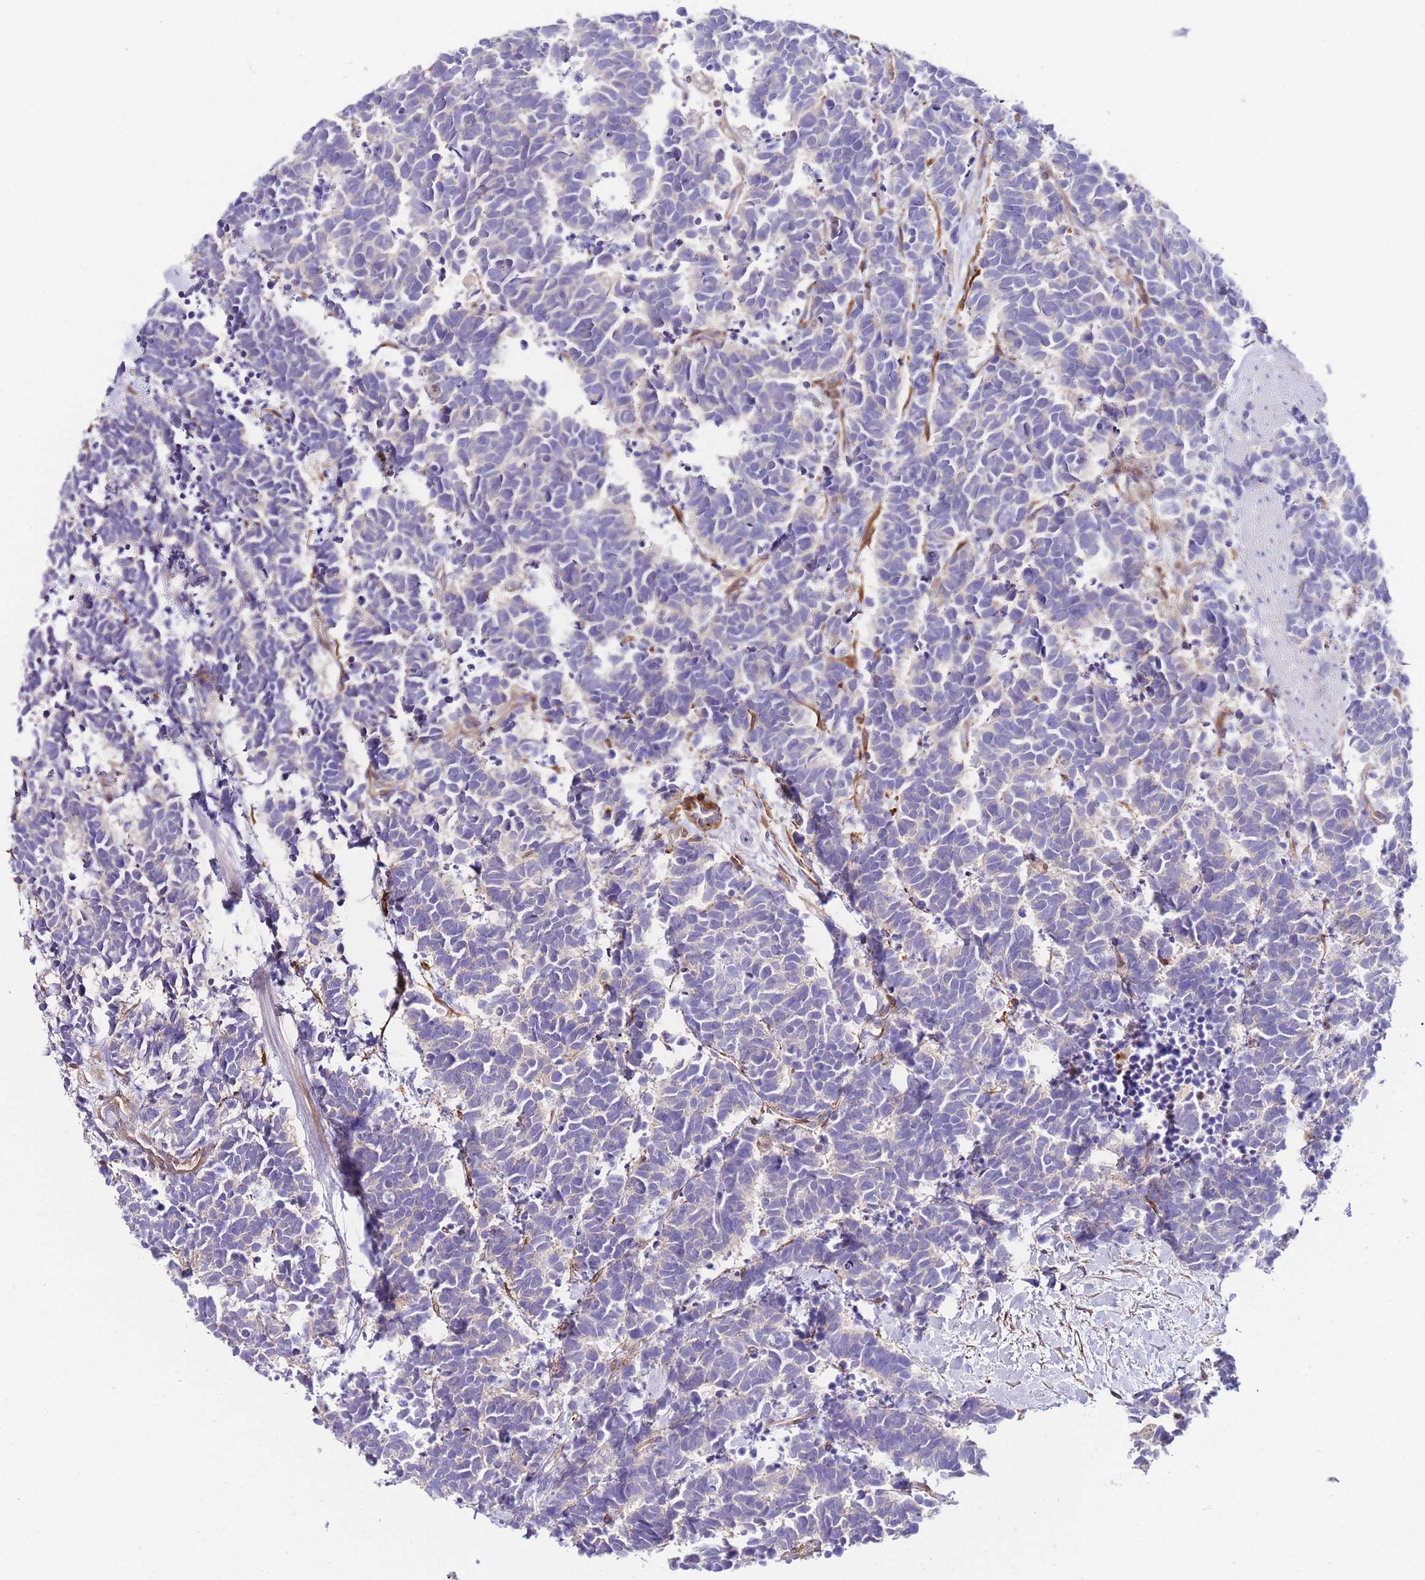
{"staining": {"intensity": "negative", "quantity": "none", "location": "none"}, "tissue": "carcinoid", "cell_type": "Tumor cells", "image_type": "cancer", "snomed": [{"axis": "morphology", "description": "Carcinoma, NOS"}, {"axis": "morphology", "description": "Carcinoid, malignant, NOS"}, {"axis": "topography", "description": "Prostate"}], "caption": "Carcinoid was stained to show a protein in brown. There is no significant expression in tumor cells.", "gene": "FBN3", "patient": {"sex": "male", "age": 57}}